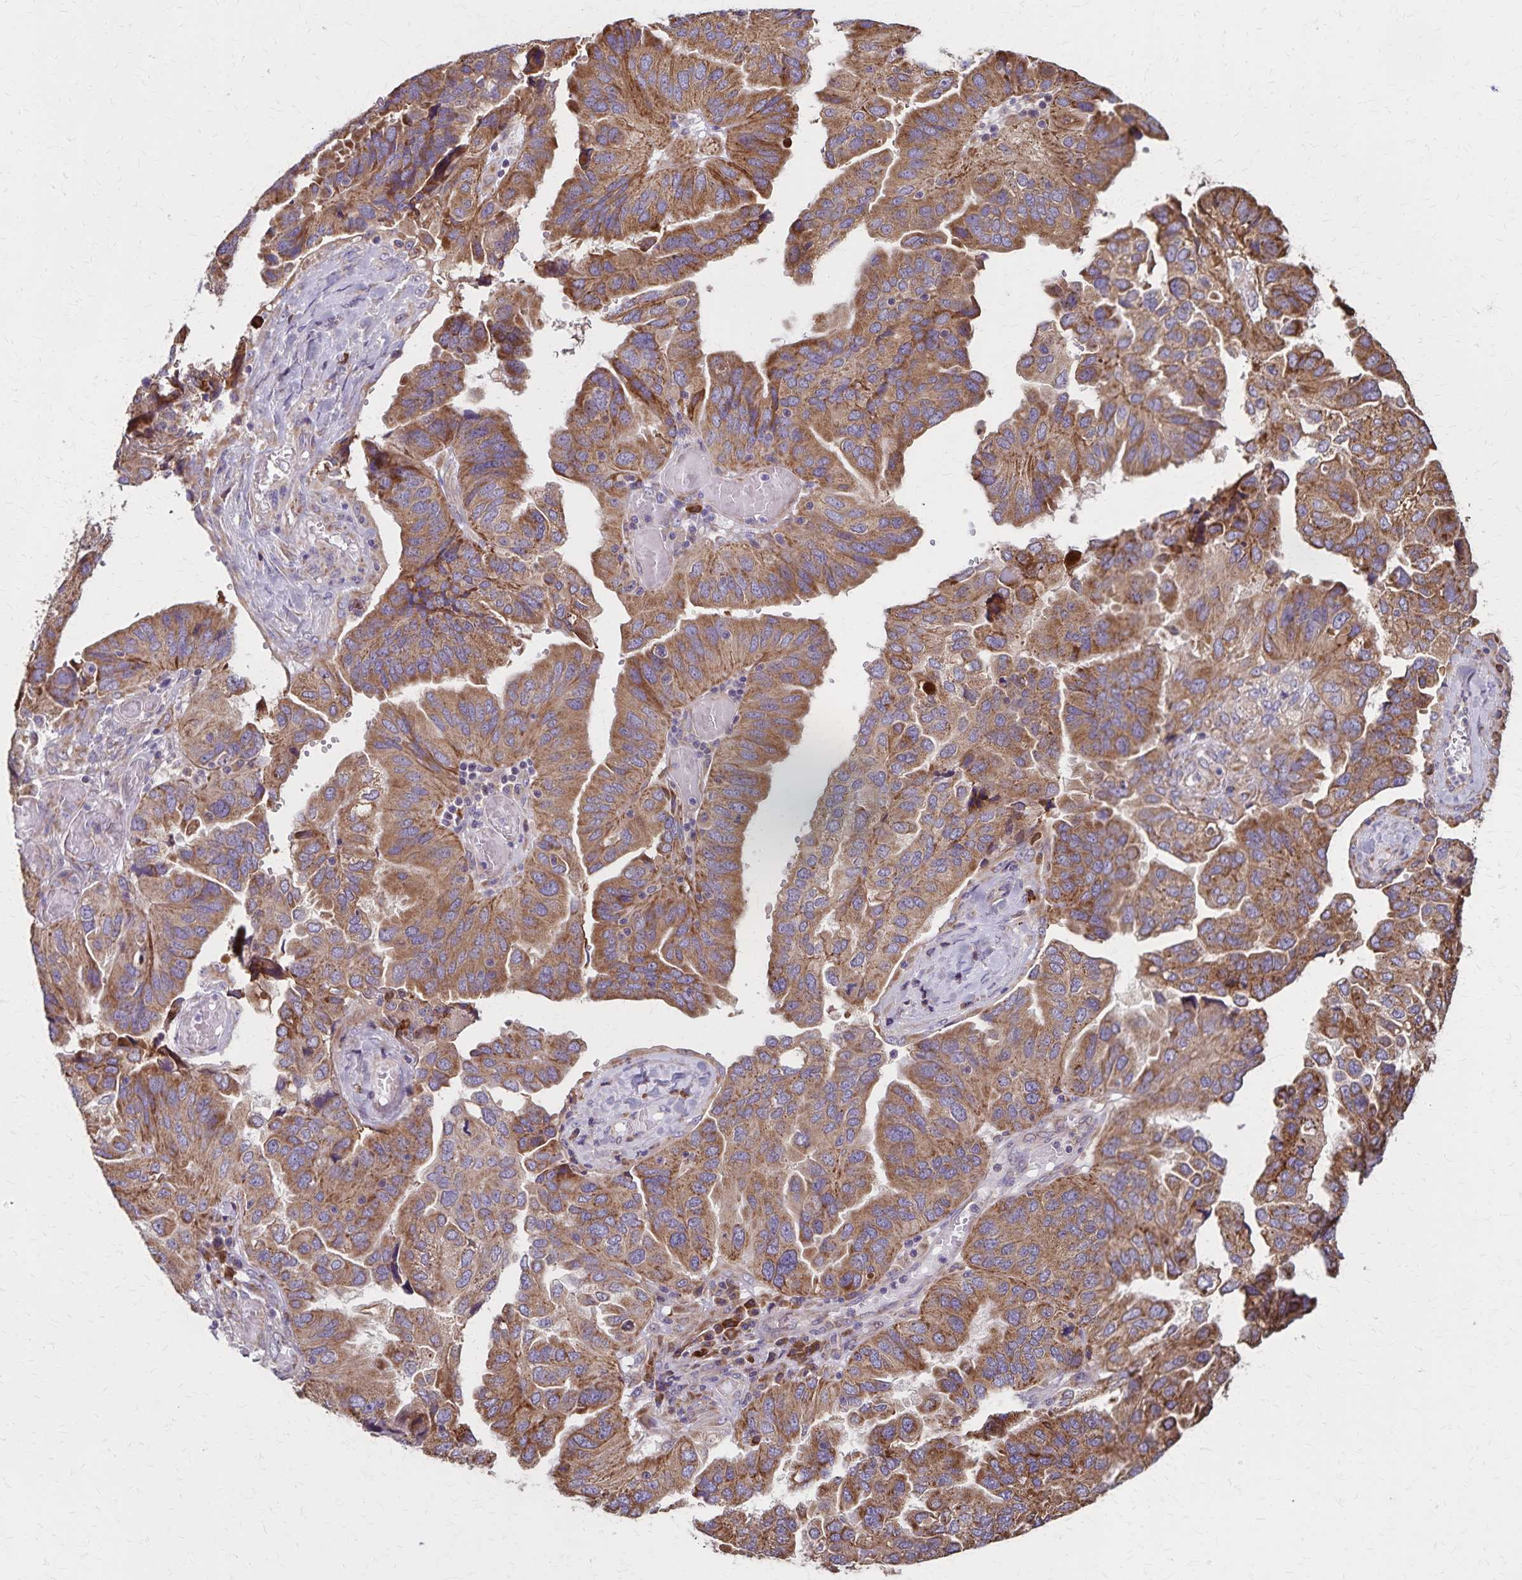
{"staining": {"intensity": "moderate", "quantity": ">75%", "location": "cytoplasmic/membranous"}, "tissue": "ovarian cancer", "cell_type": "Tumor cells", "image_type": "cancer", "snomed": [{"axis": "morphology", "description": "Cystadenocarcinoma, serous, NOS"}, {"axis": "topography", "description": "Ovary"}], "caption": "Ovarian serous cystadenocarcinoma stained with IHC shows moderate cytoplasmic/membranous positivity in approximately >75% of tumor cells. (Brightfield microscopy of DAB IHC at high magnification).", "gene": "RNF10", "patient": {"sex": "female", "age": 79}}